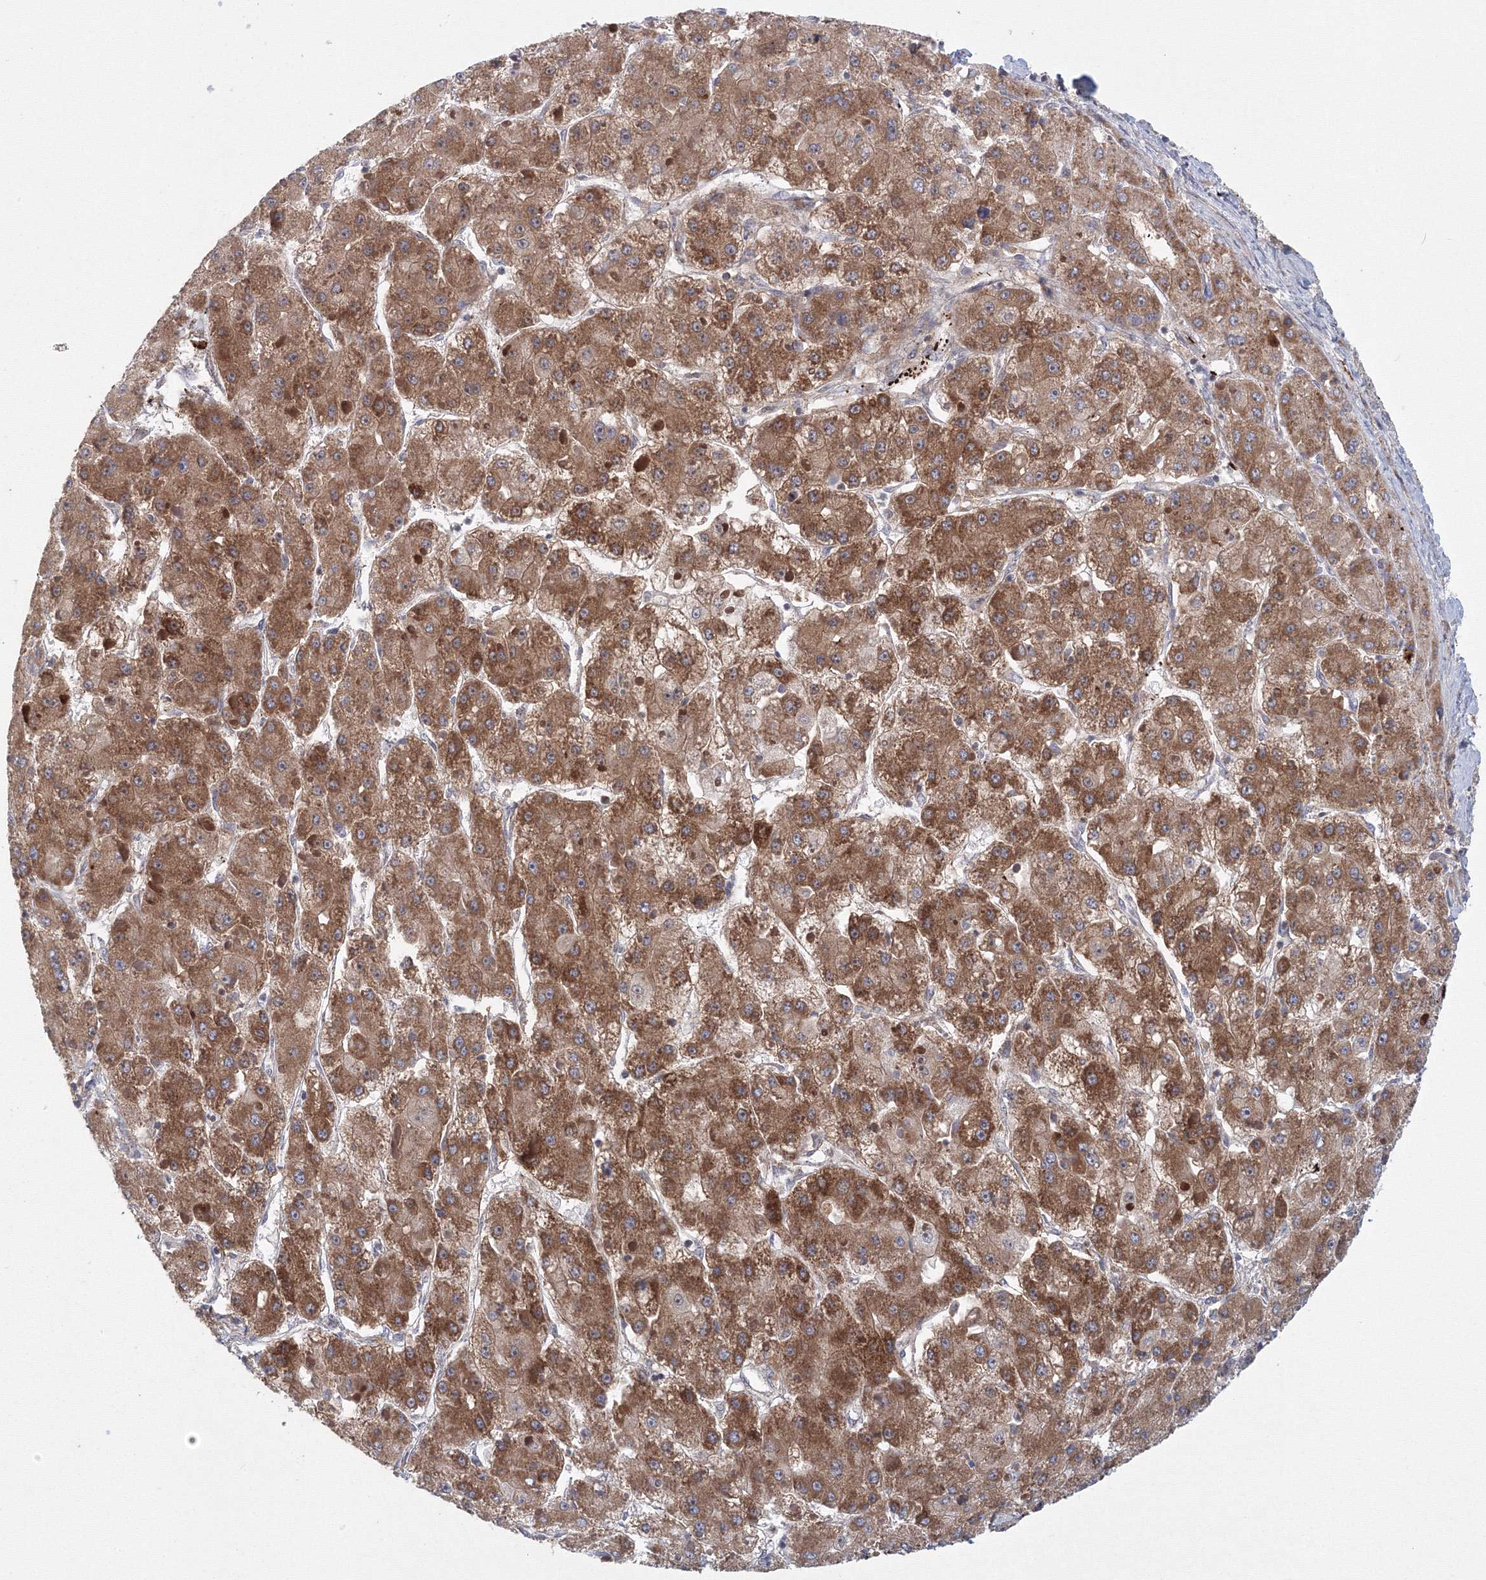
{"staining": {"intensity": "moderate", "quantity": ">75%", "location": "cytoplasmic/membranous"}, "tissue": "liver cancer", "cell_type": "Tumor cells", "image_type": "cancer", "snomed": [{"axis": "morphology", "description": "Carcinoma, Hepatocellular, NOS"}, {"axis": "topography", "description": "Liver"}], "caption": "There is medium levels of moderate cytoplasmic/membranous positivity in tumor cells of liver cancer, as demonstrated by immunohistochemical staining (brown color).", "gene": "GRPEL1", "patient": {"sex": "female", "age": 73}}